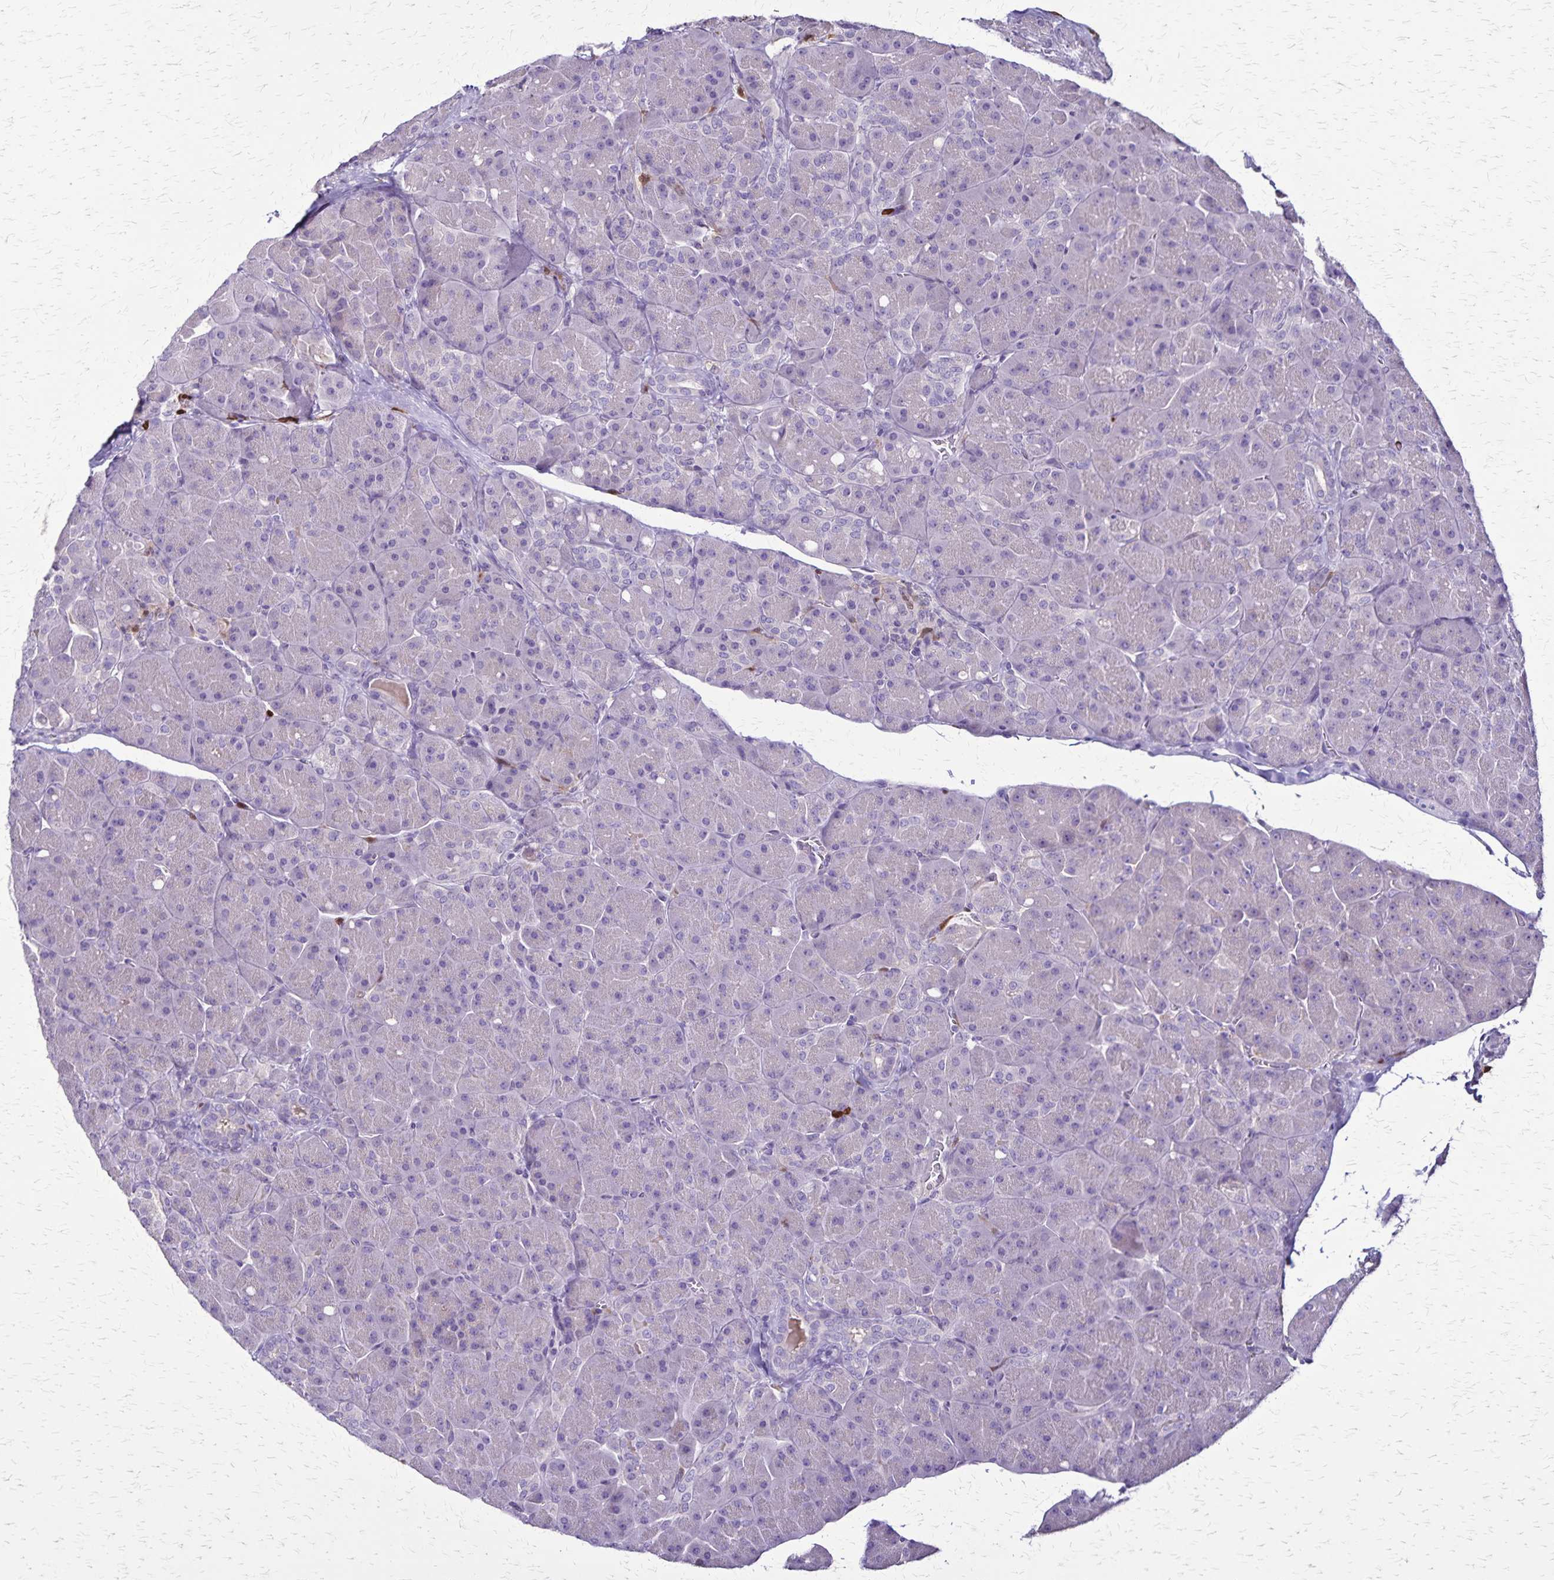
{"staining": {"intensity": "negative", "quantity": "none", "location": "none"}, "tissue": "pancreas", "cell_type": "Exocrine glandular cells", "image_type": "normal", "snomed": [{"axis": "morphology", "description": "Normal tissue, NOS"}, {"axis": "topography", "description": "Pancreas"}], "caption": "Exocrine glandular cells are negative for protein expression in benign human pancreas. Brightfield microscopy of IHC stained with DAB (3,3'-diaminobenzidine) (brown) and hematoxylin (blue), captured at high magnification.", "gene": "ULBP3", "patient": {"sex": "male", "age": 55}}